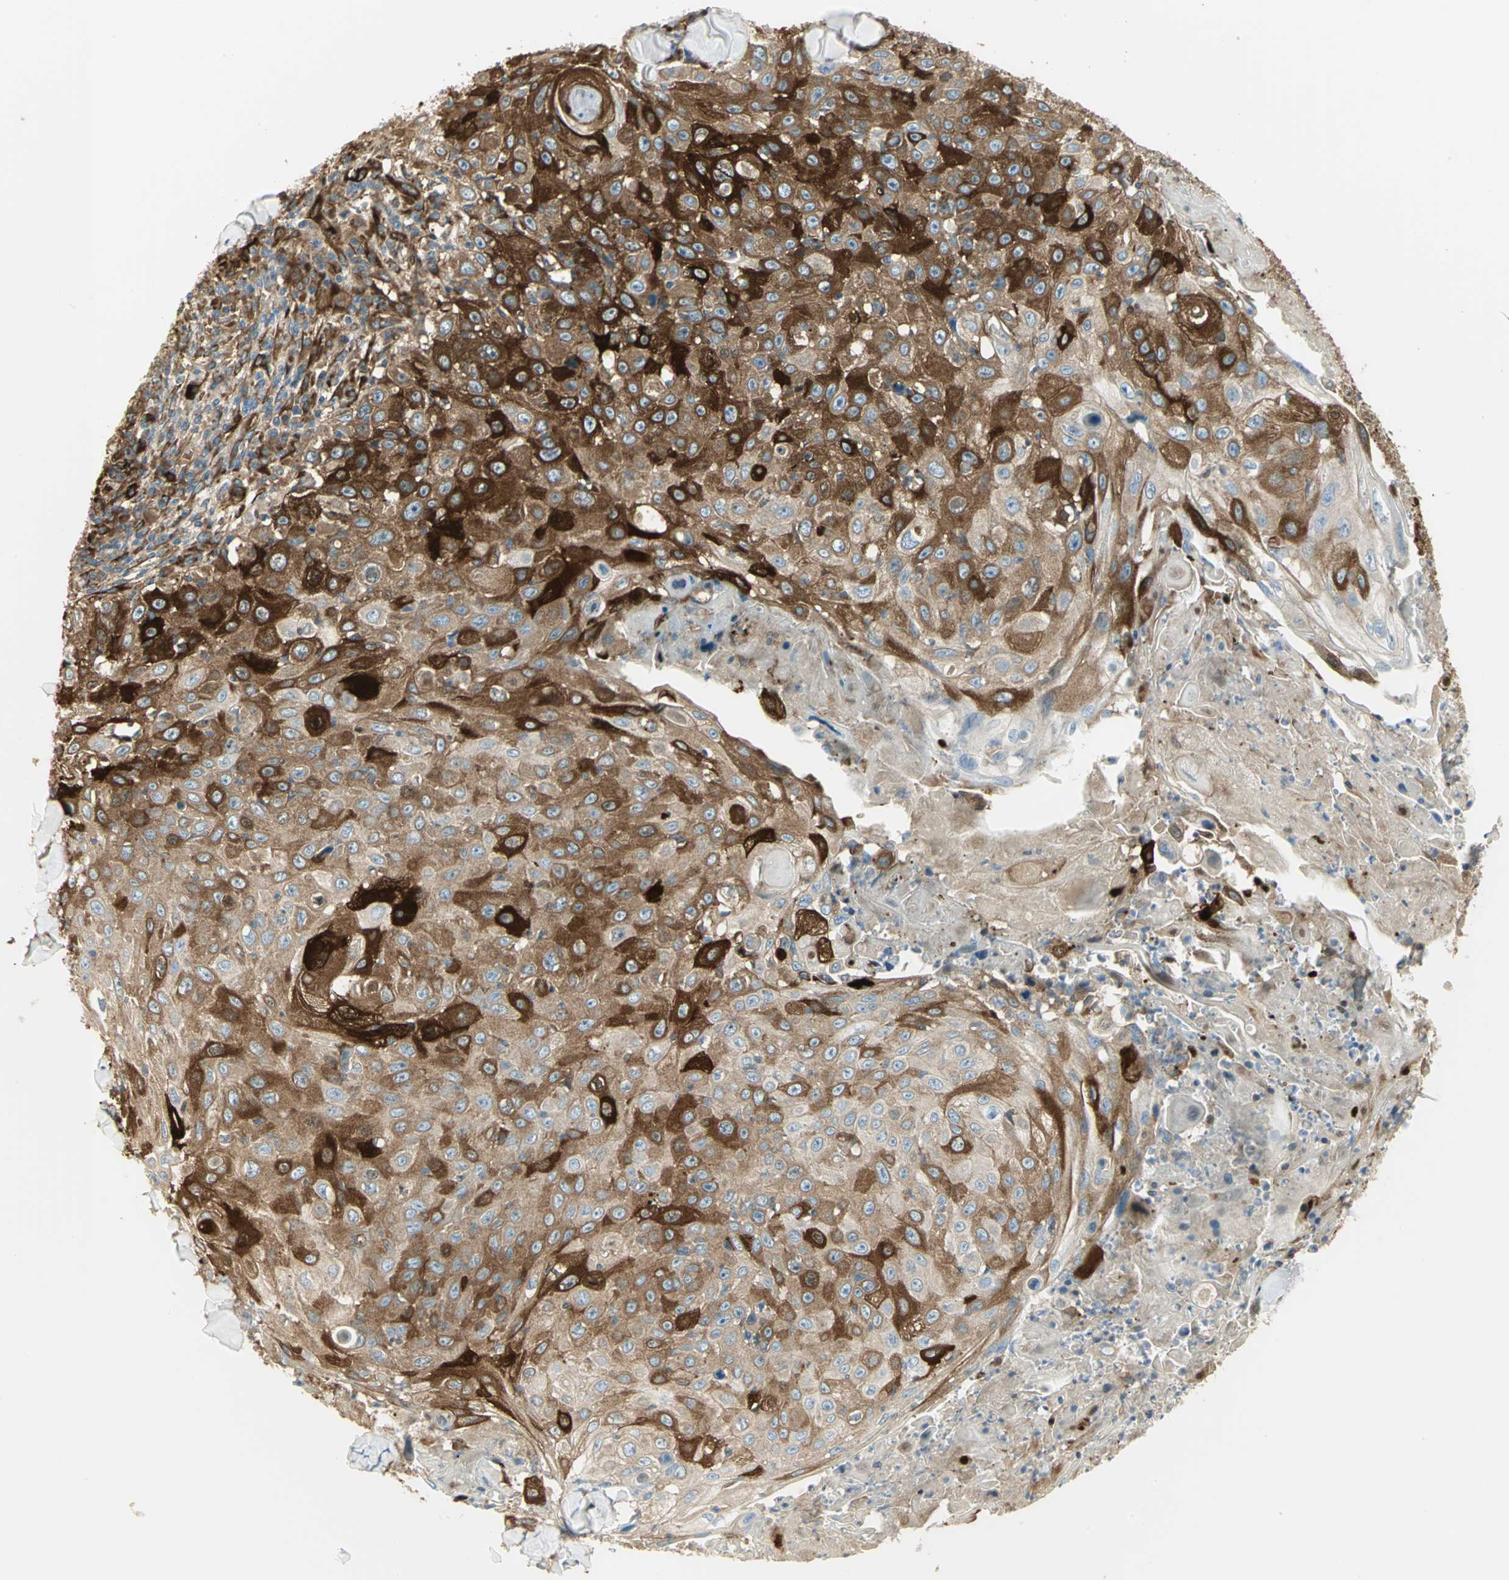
{"staining": {"intensity": "strong", "quantity": ">75%", "location": "cytoplasmic/membranous"}, "tissue": "skin cancer", "cell_type": "Tumor cells", "image_type": "cancer", "snomed": [{"axis": "morphology", "description": "Squamous cell carcinoma, NOS"}, {"axis": "topography", "description": "Skin"}], "caption": "Skin cancer (squamous cell carcinoma) tissue displays strong cytoplasmic/membranous staining in approximately >75% of tumor cells, visualized by immunohistochemistry.", "gene": "WARS1", "patient": {"sex": "male", "age": 86}}